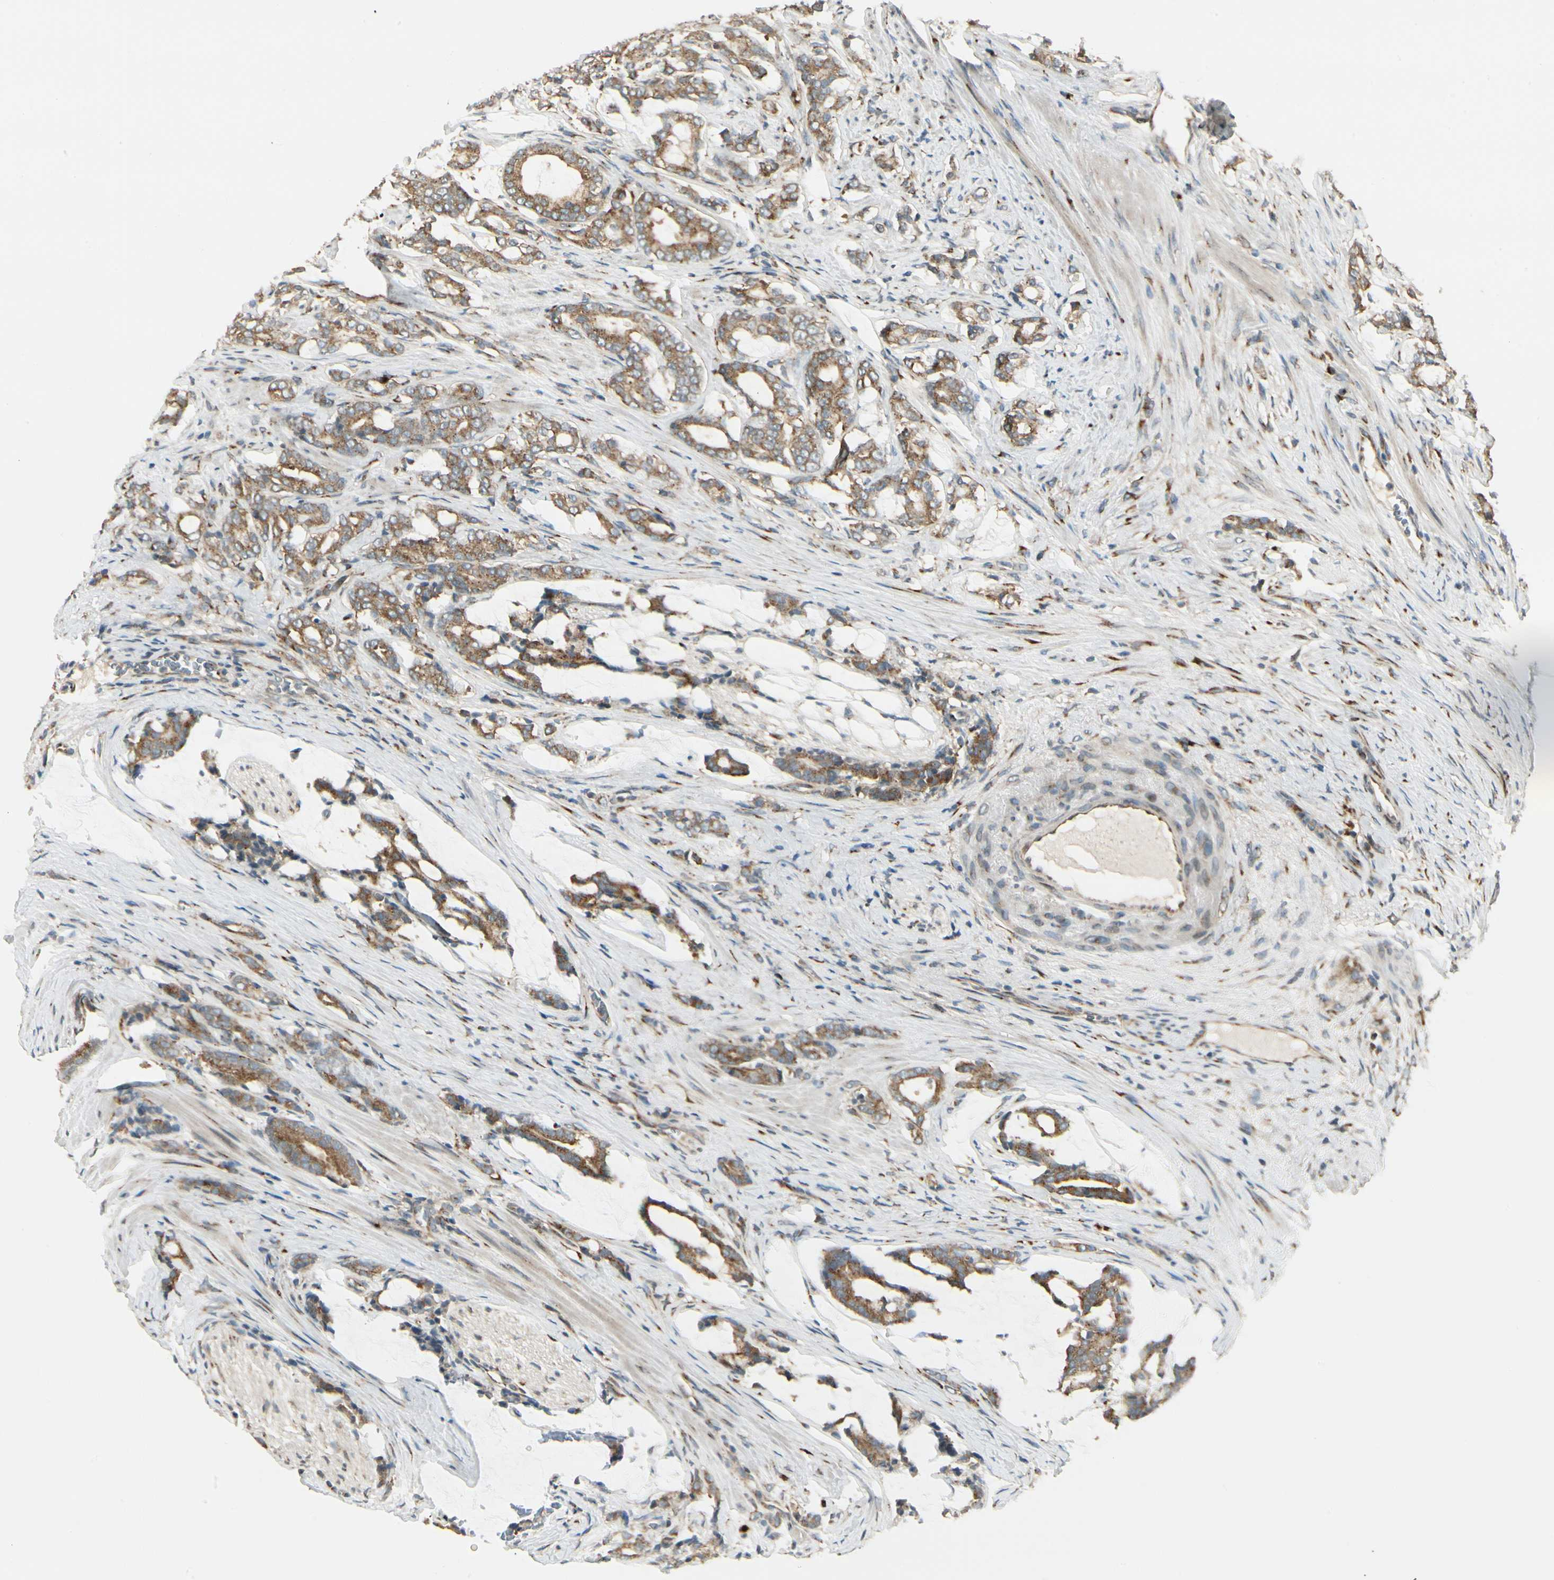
{"staining": {"intensity": "moderate", "quantity": ">75%", "location": "cytoplasmic/membranous"}, "tissue": "prostate cancer", "cell_type": "Tumor cells", "image_type": "cancer", "snomed": [{"axis": "morphology", "description": "Adenocarcinoma, Low grade"}, {"axis": "topography", "description": "Prostate"}], "caption": "Protein staining displays moderate cytoplasmic/membranous expression in about >75% of tumor cells in prostate adenocarcinoma (low-grade). The staining was performed using DAB to visualize the protein expression in brown, while the nuclei were stained in blue with hematoxylin (Magnification: 20x).", "gene": "MANSC1", "patient": {"sex": "male", "age": 58}}